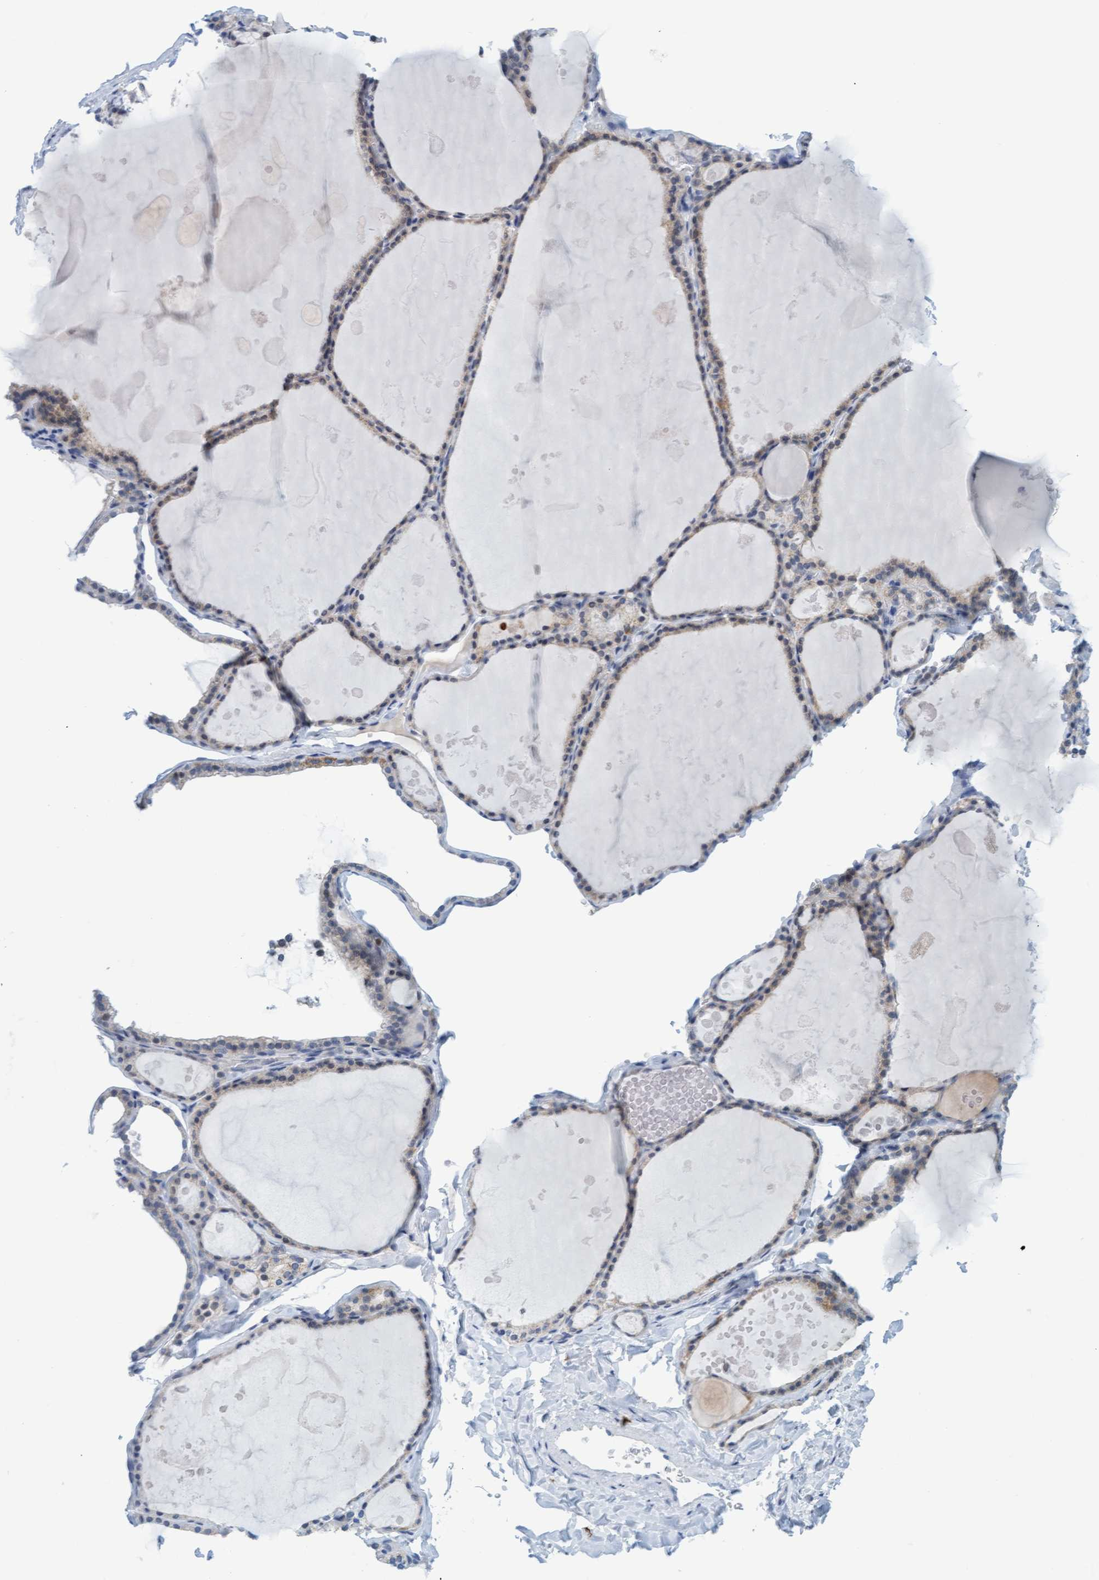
{"staining": {"intensity": "weak", "quantity": "25%-75%", "location": "cytoplasmic/membranous"}, "tissue": "thyroid gland", "cell_type": "Glandular cells", "image_type": "normal", "snomed": [{"axis": "morphology", "description": "Normal tissue, NOS"}, {"axis": "topography", "description": "Thyroid gland"}], "caption": "This micrograph shows unremarkable thyroid gland stained with immunohistochemistry to label a protein in brown. The cytoplasmic/membranous of glandular cells show weak positivity for the protein. Nuclei are counter-stained blue.", "gene": "CPA3", "patient": {"sex": "male", "age": 56}}